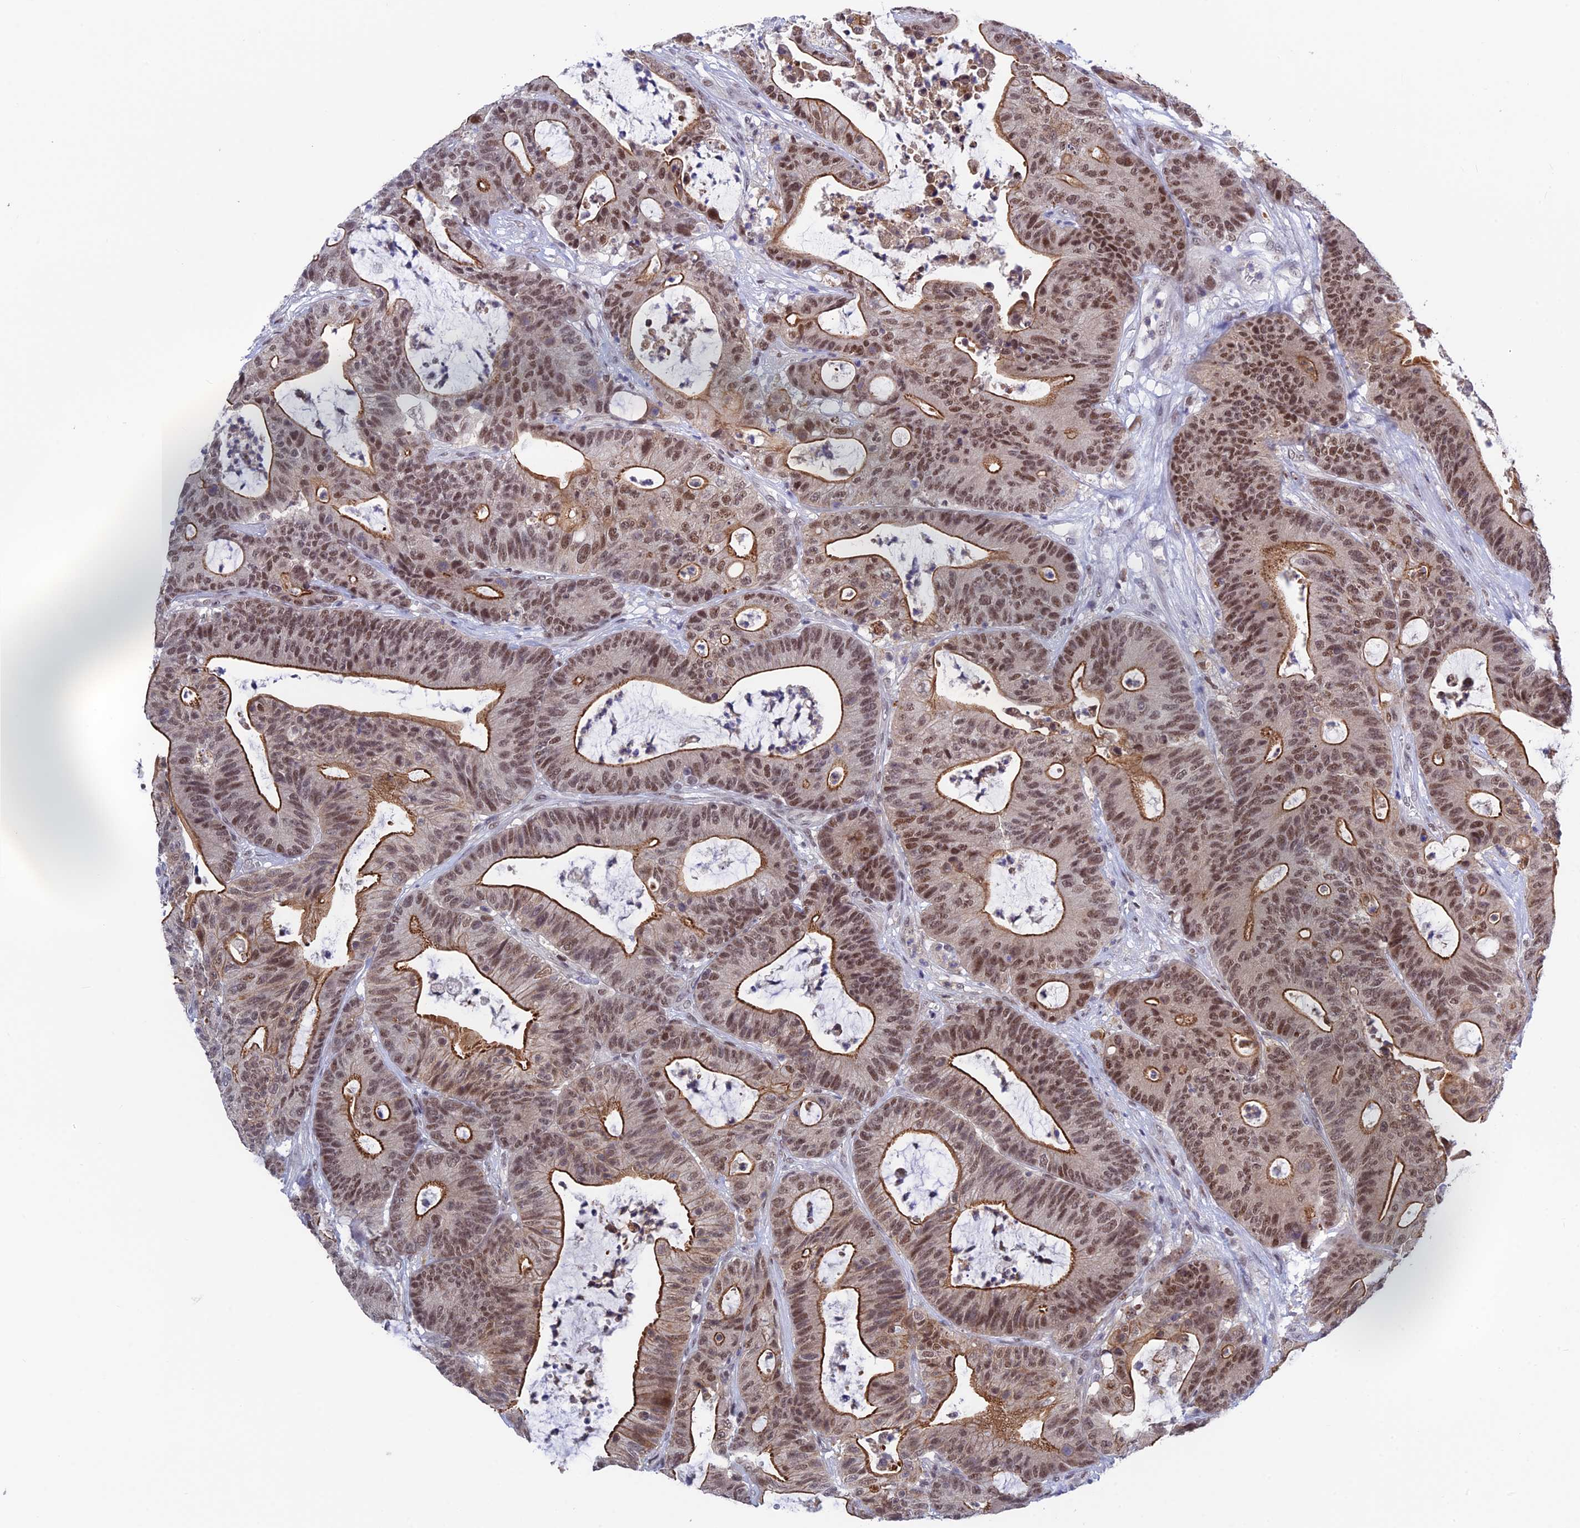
{"staining": {"intensity": "strong", "quantity": ">75%", "location": "cytoplasmic/membranous,nuclear"}, "tissue": "colorectal cancer", "cell_type": "Tumor cells", "image_type": "cancer", "snomed": [{"axis": "morphology", "description": "Adenocarcinoma, NOS"}, {"axis": "topography", "description": "Colon"}], "caption": "Colorectal cancer tissue shows strong cytoplasmic/membranous and nuclear staining in about >75% of tumor cells, visualized by immunohistochemistry. (DAB (3,3'-diaminobenzidine) IHC with brightfield microscopy, high magnification).", "gene": "TCEA1", "patient": {"sex": "female", "age": 84}}